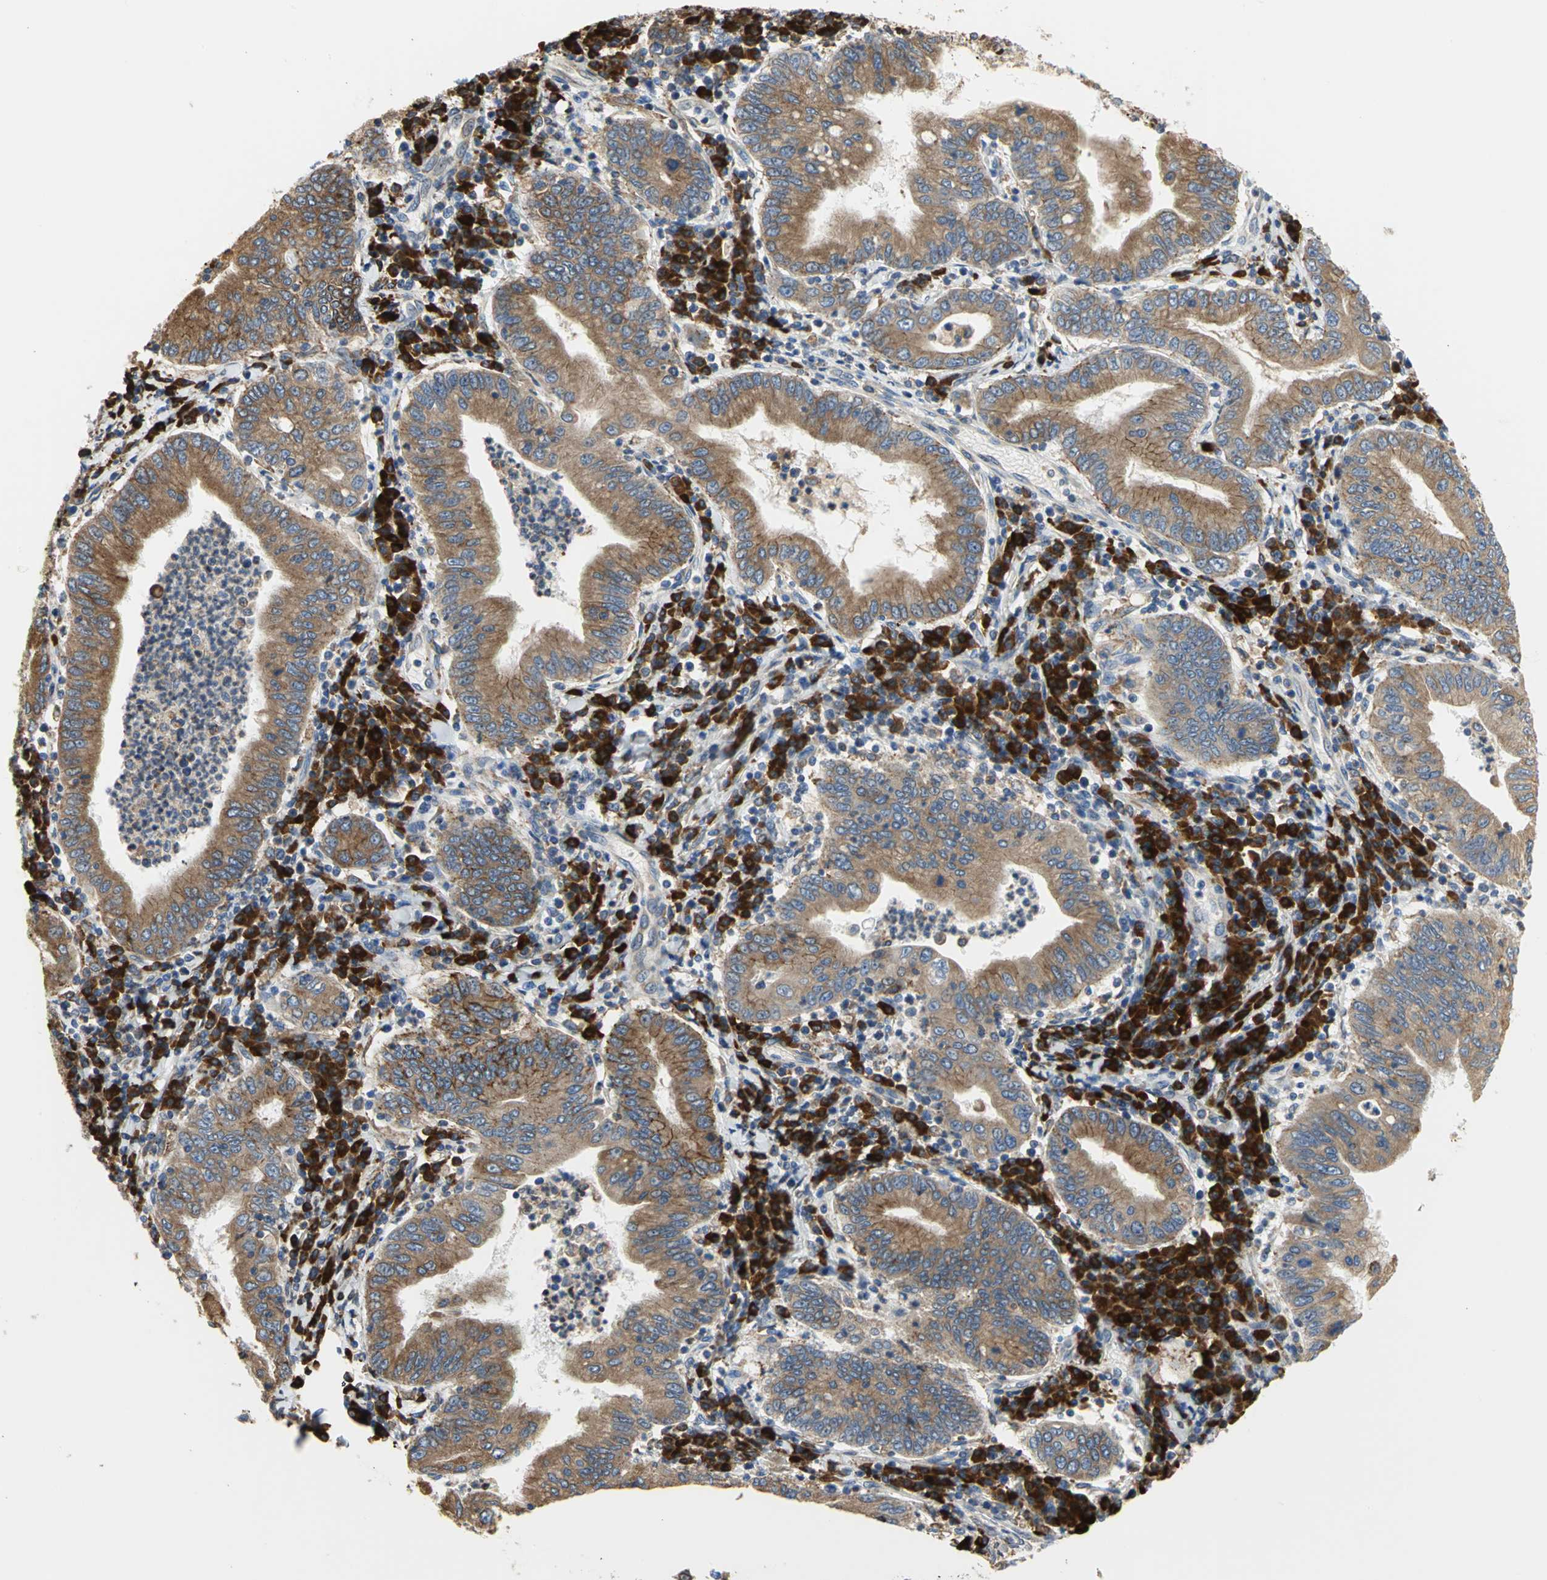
{"staining": {"intensity": "strong", "quantity": ">75%", "location": "cytoplasmic/membranous"}, "tissue": "stomach cancer", "cell_type": "Tumor cells", "image_type": "cancer", "snomed": [{"axis": "morphology", "description": "Normal tissue, NOS"}, {"axis": "morphology", "description": "Adenocarcinoma, NOS"}, {"axis": "topography", "description": "Esophagus"}, {"axis": "topography", "description": "Stomach, upper"}, {"axis": "topography", "description": "Peripheral nerve tissue"}], "caption": "Immunohistochemistry (IHC) histopathology image of adenocarcinoma (stomach) stained for a protein (brown), which displays high levels of strong cytoplasmic/membranous positivity in approximately >75% of tumor cells.", "gene": "SDF2L1", "patient": {"sex": "male", "age": 62}}